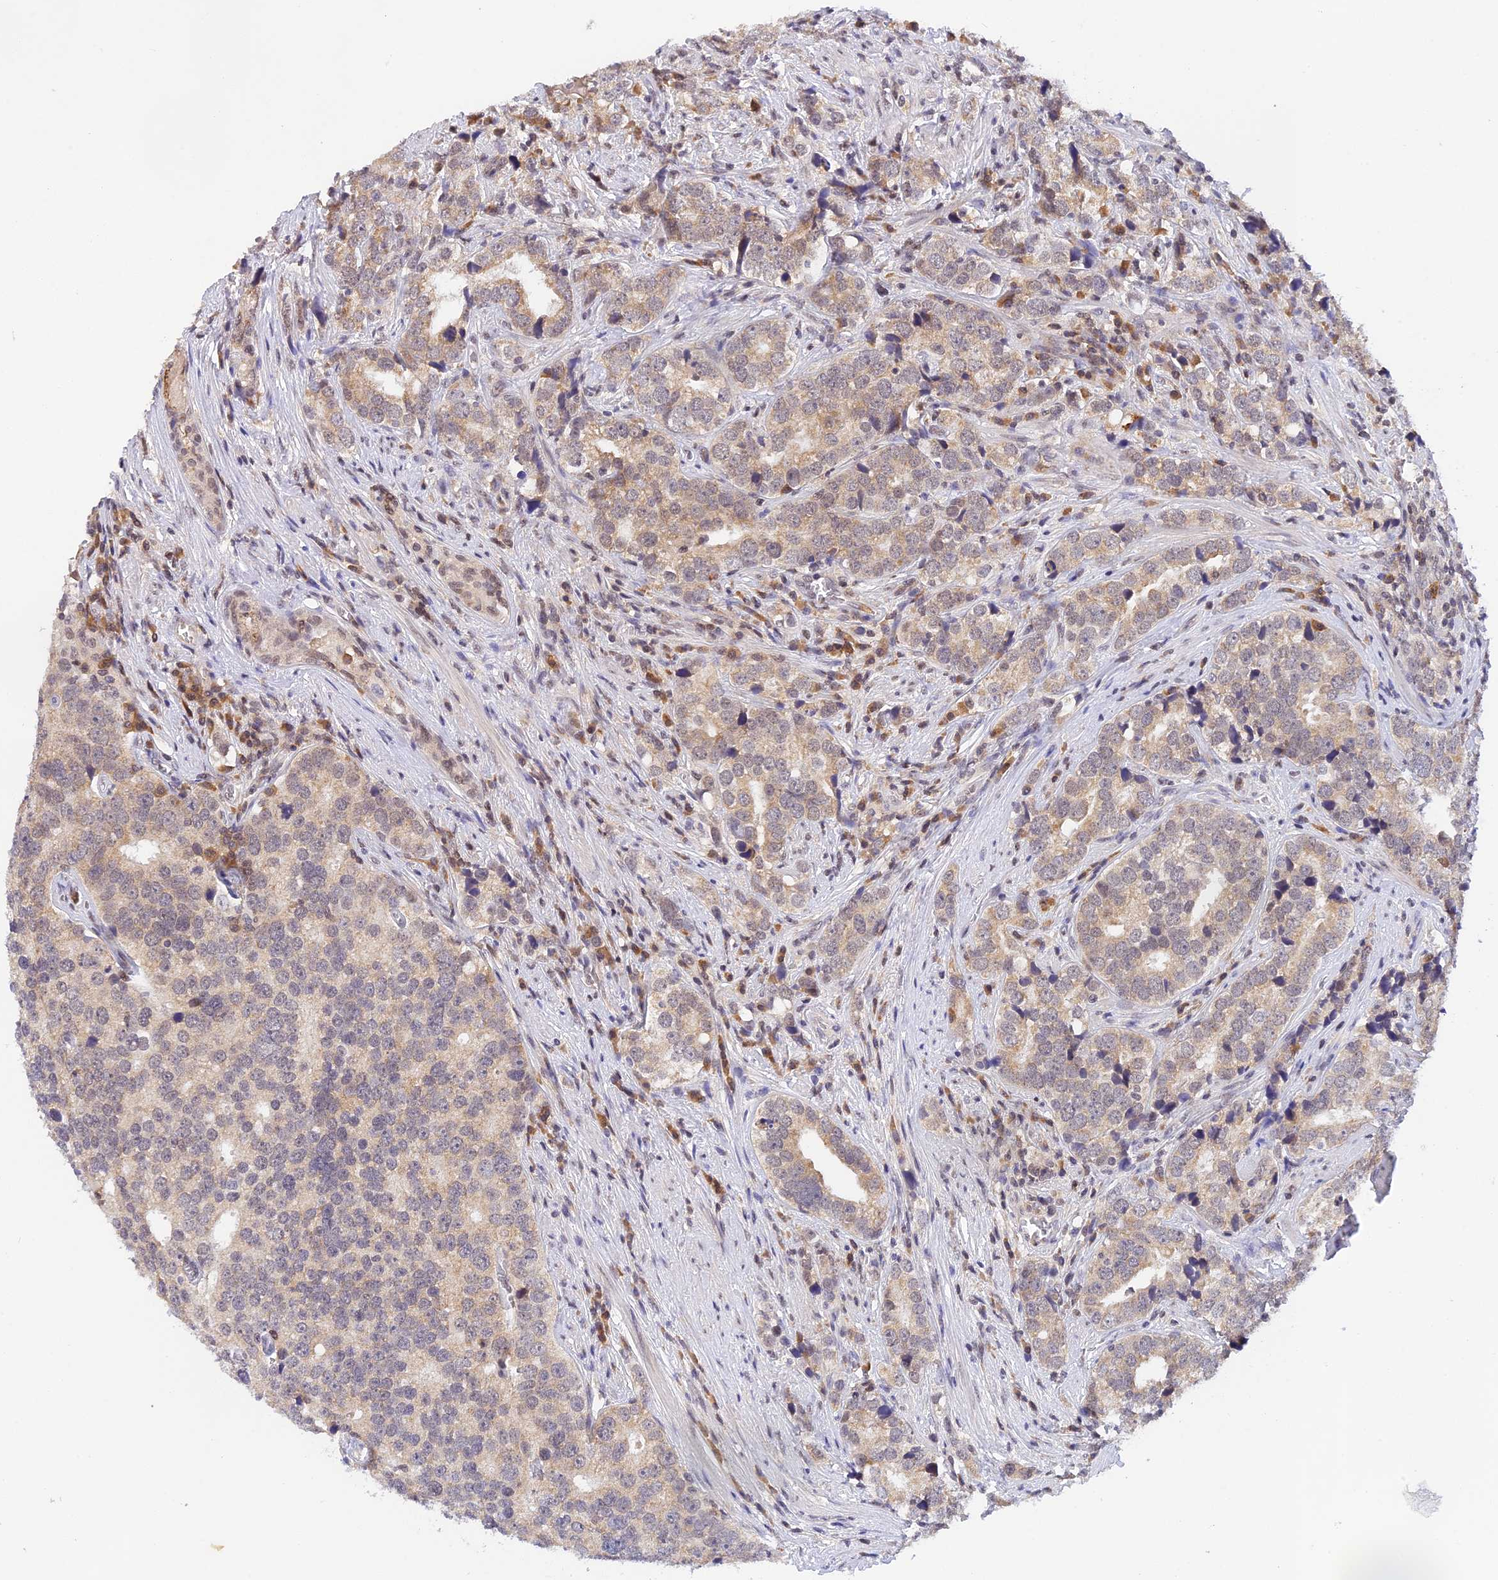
{"staining": {"intensity": "weak", "quantity": "<25%", "location": "cytoplasmic/membranous"}, "tissue": "prostate cancer", "cell_type": "Tumor cells", "image_type": "cancer", "snomed": [{"axis": "morphology", "description": "Adenocarcinoma, High grade"}, {"axis": "topography", "description": "Prostate"}], "caption": "Adenocarcinoma (high-grade) (prostate) stained for a protein using IHC exhibits no positivity tumor cells.", "gene": "PEX16", "patient": {"sex": "male", "age": 71}}